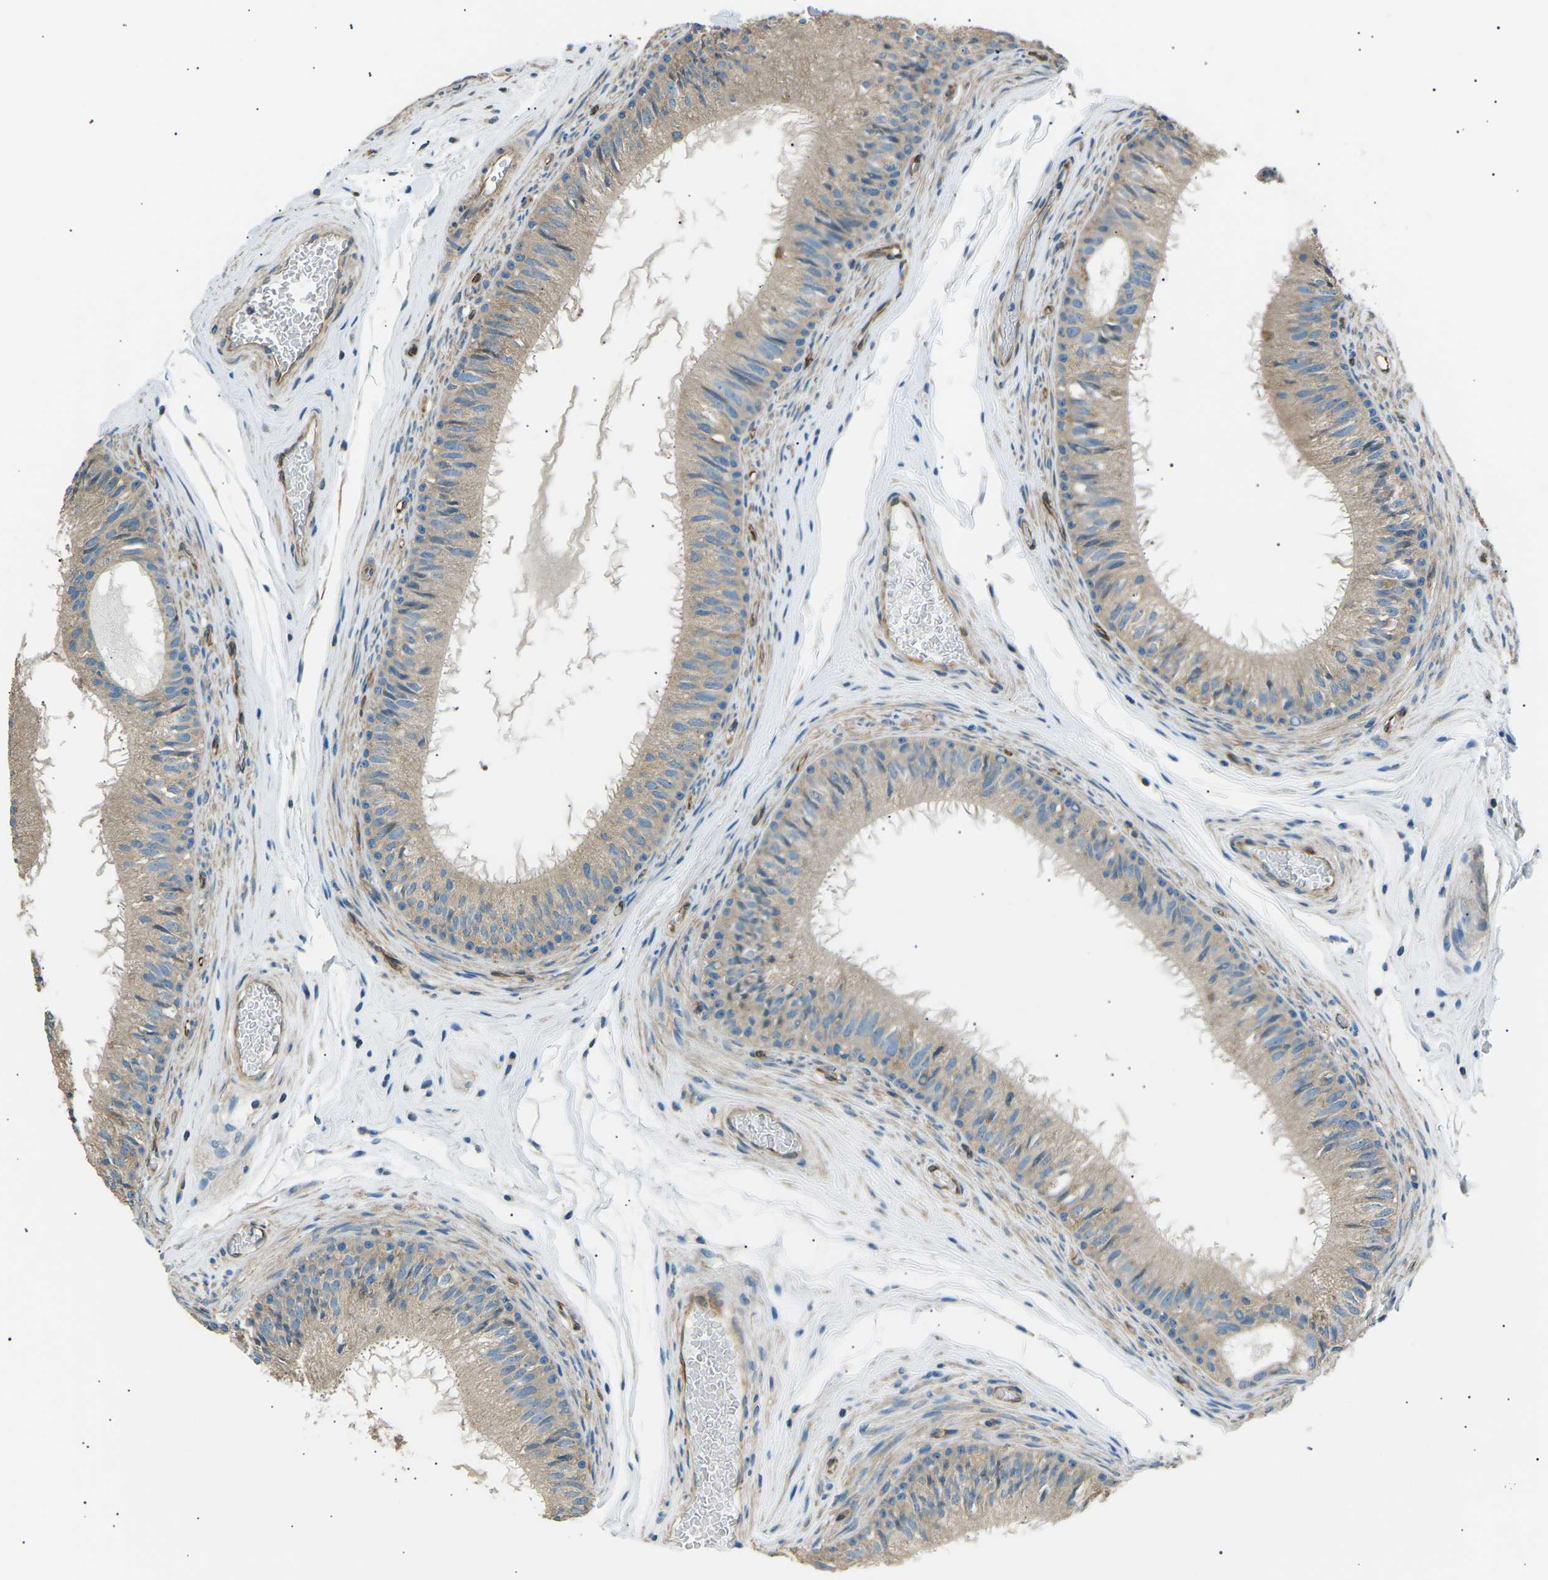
{"staining": {"intensity": "weak", "quantity": ">75%", "location": "cytoplasmic/membranous"}, "tissue": "epididymis", "cell_type": "Glandular cells", "image_type": "normal", "snomed": [{"axis": "morphology", "description": "Normal tissue, NOS"}, {"axis": "topography", "description": "Testis"}, {"axis": "topography", "description": "Epididymis"}], "caption": "Protein expression analysis of unremarkable human epididymis reveals weak cytoplasmic/membranous expression in about >75% of glandular cells. The staining was performed using DAB, with brown indicating positive protein expression. Nuclei are stained blue with hematoxylin.", "gene": "SLK", "patient": {"sex": "male", "age": 36}}